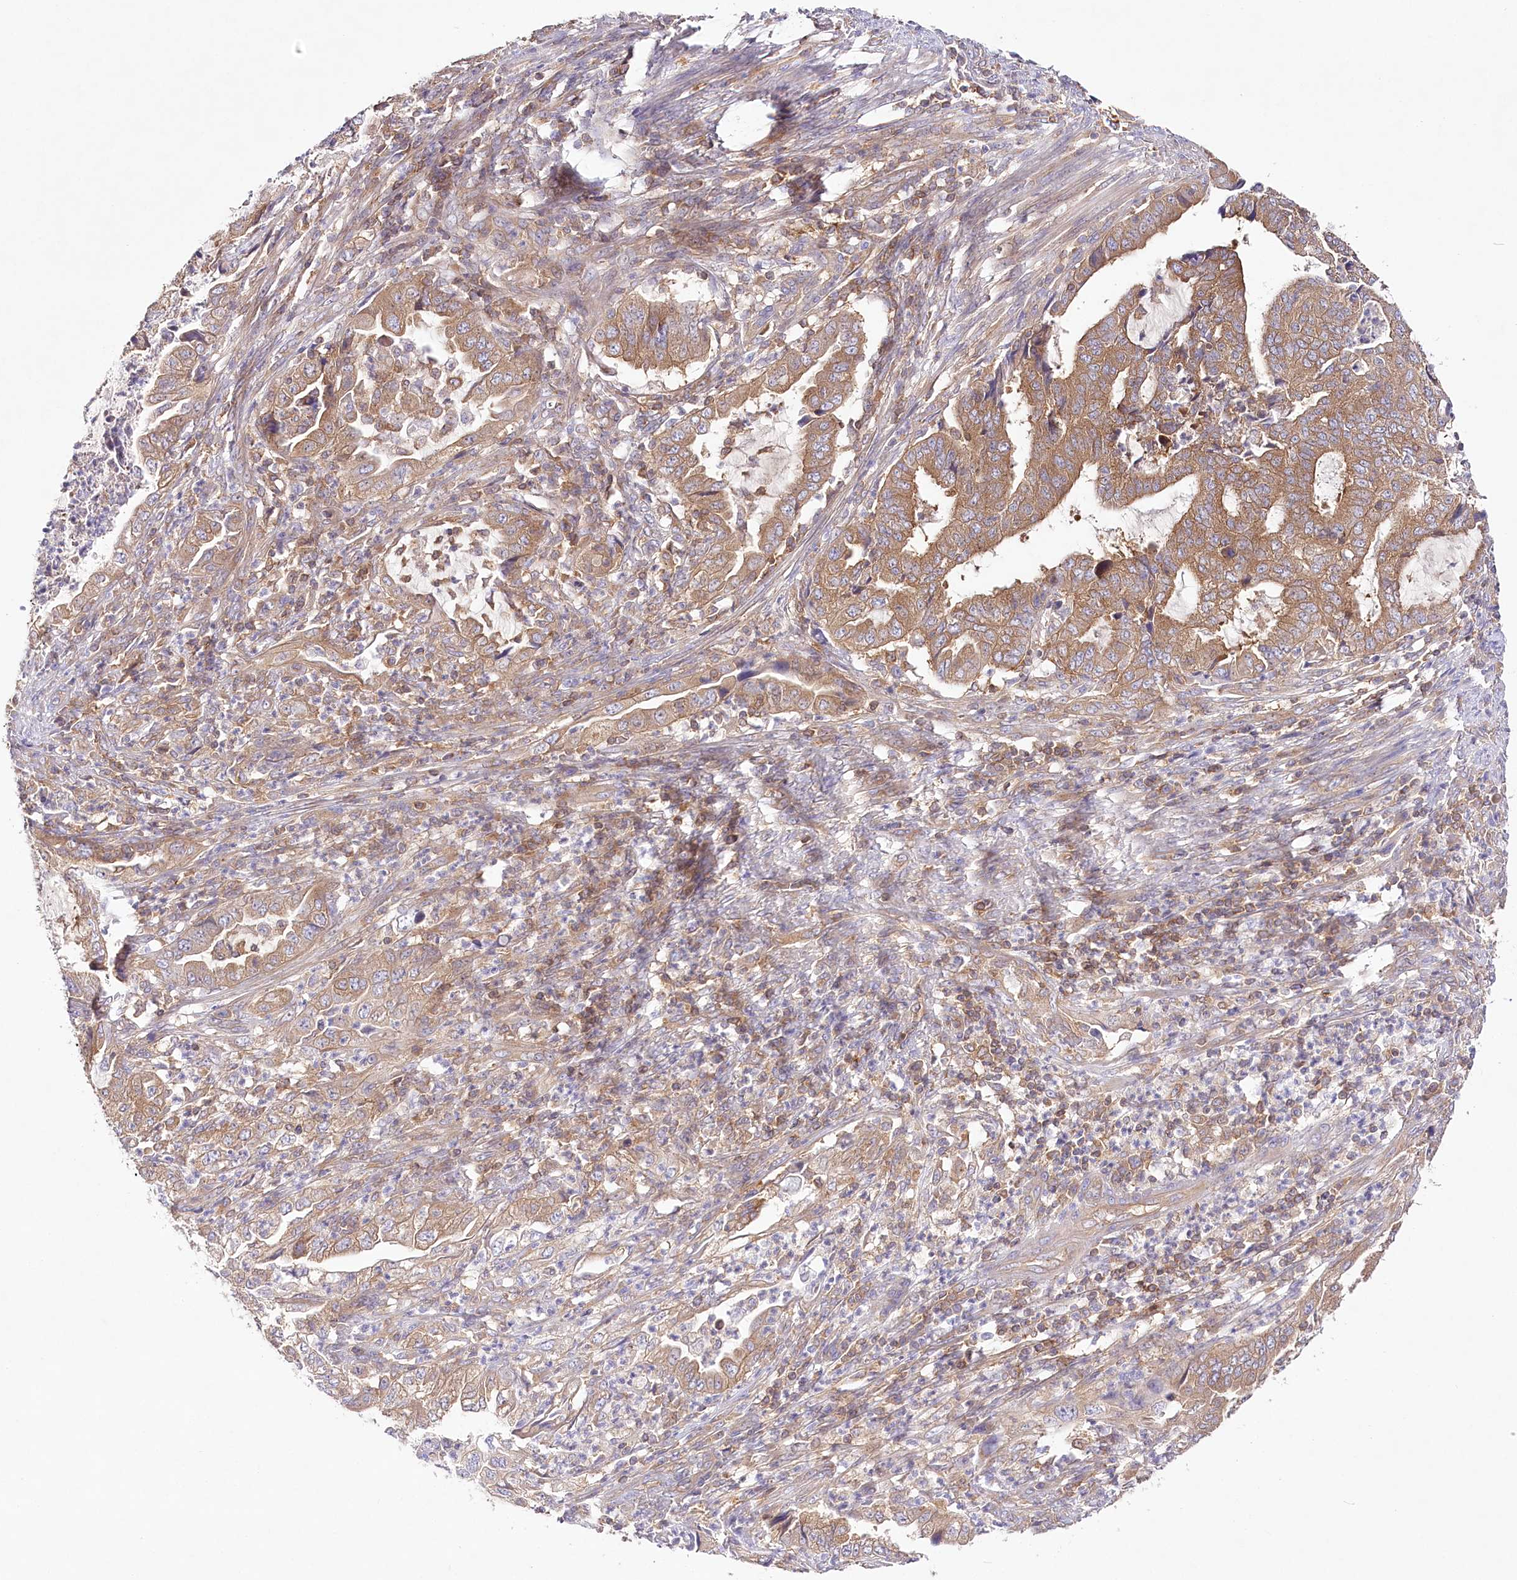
{"staining": {"intensity": "moderate", "quantity": ">75%", "location": "cytoplasmic/membranous"}, "tissue": "endometrial cancer", "cell_type": "Tumor cells", "image_type": "cancer", "snomed": [{"axis": "morphology", "description": "Adenocarcinoma, NOS"}, {"axis": "topography", "description": "Endometrium"}], "caption": "The micrograph displays a brown stain indicating the presence of a protein in the cytoplasmic/membranous of tumor cells in adenocarcinoma (endometrial).", "gene": "ABRAXAS2", "patient": {"sex": "female", "age": 51}}